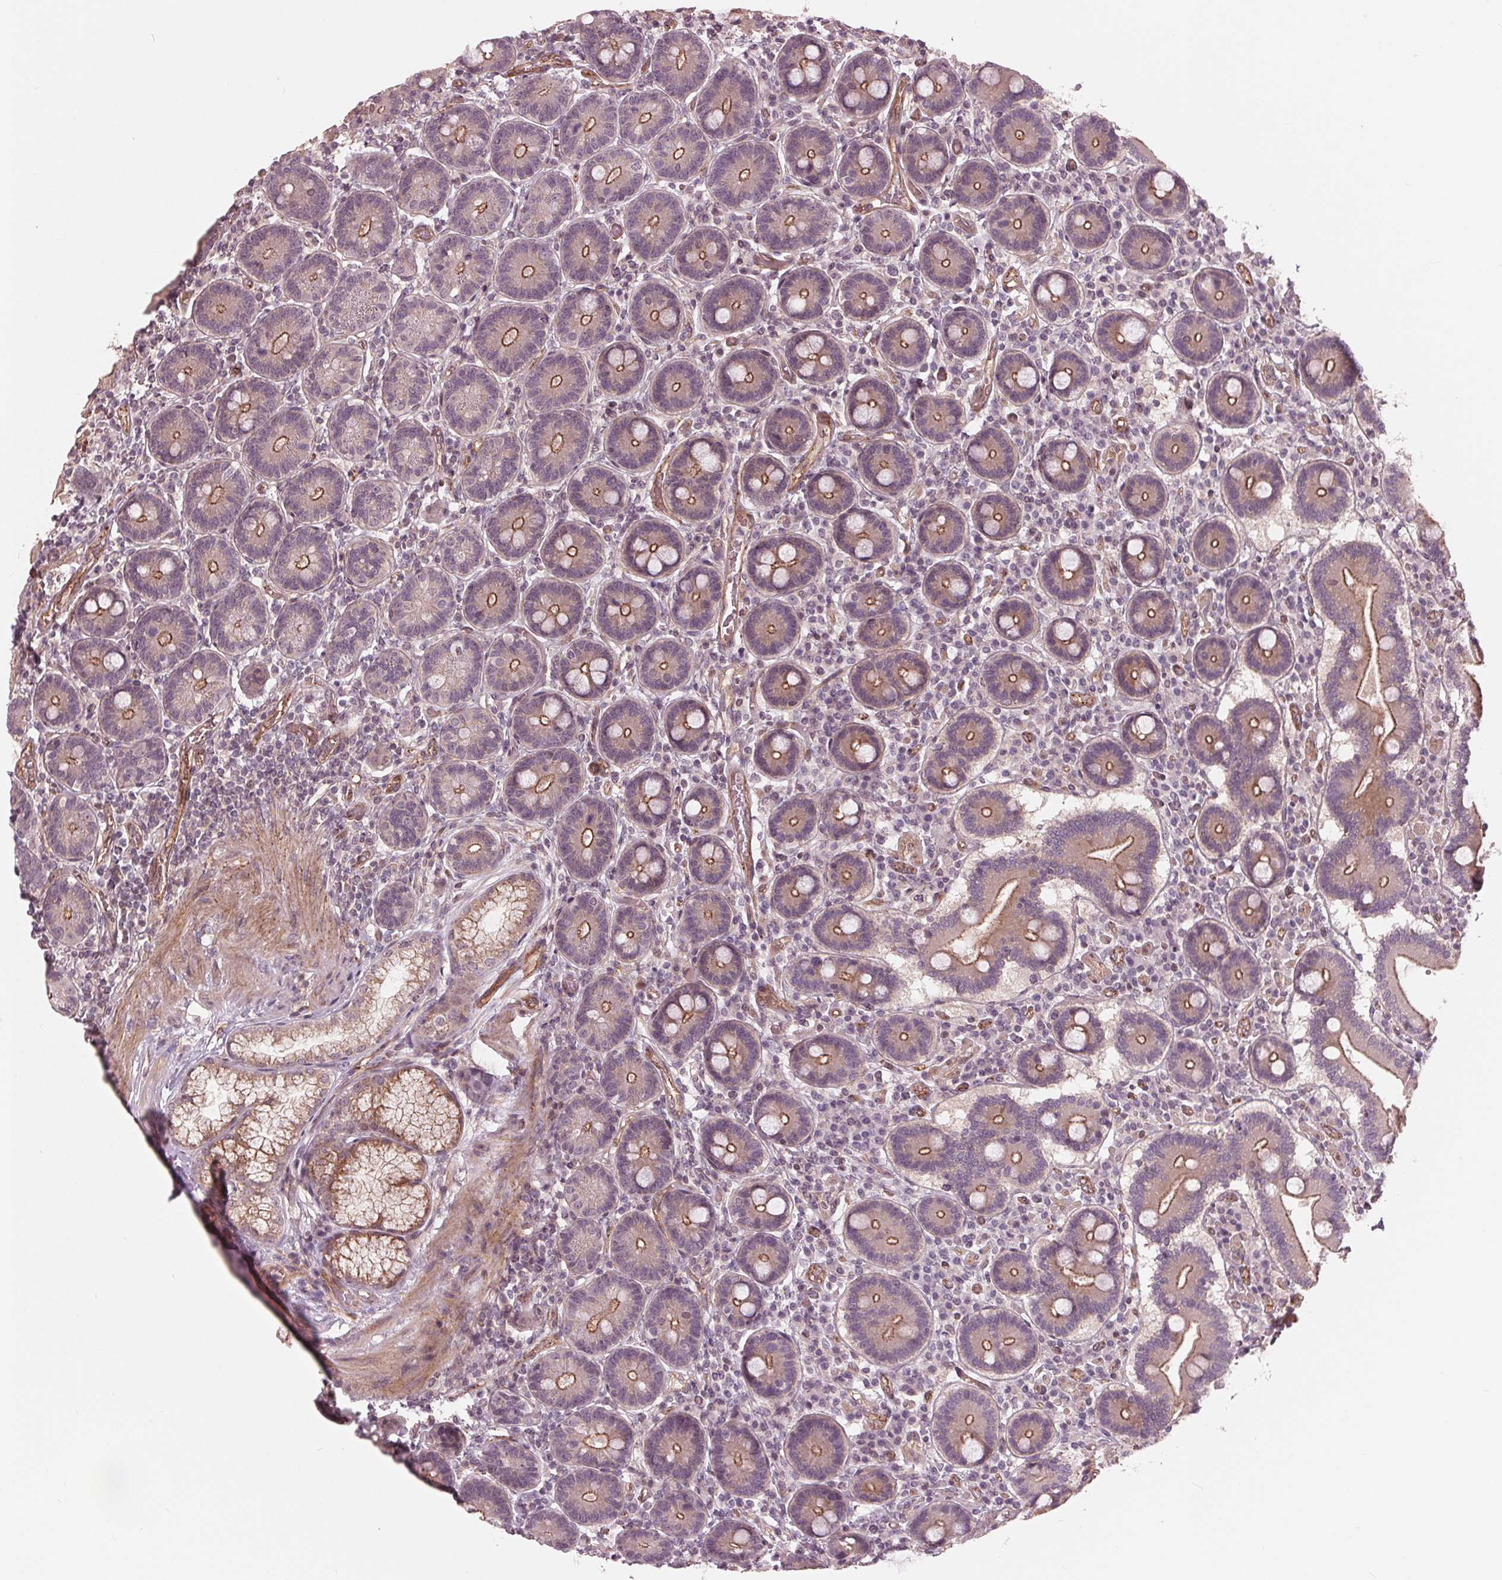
{"staining": {"intensity": "moderate", "quantity": "25%-75%", "location": "cytoplasmic/membranous"}, "tissue": "duodenum", "cell_type": "Glandular cells", "image_type": "normal", "snomed": [{"axis": "morphology", "description": "Normal tissue, NOS"}, {"axis": "topography", "description": "Duodenum"}], "caption": "Immunohistochemical staining of unremarkable duodenum displays medium levels of moderate cytoplasmic/membranous staining in about 25%-75% of glandular cells.", "gene": "TXNIP", "patient": {"sex": "female", "age": 62}}